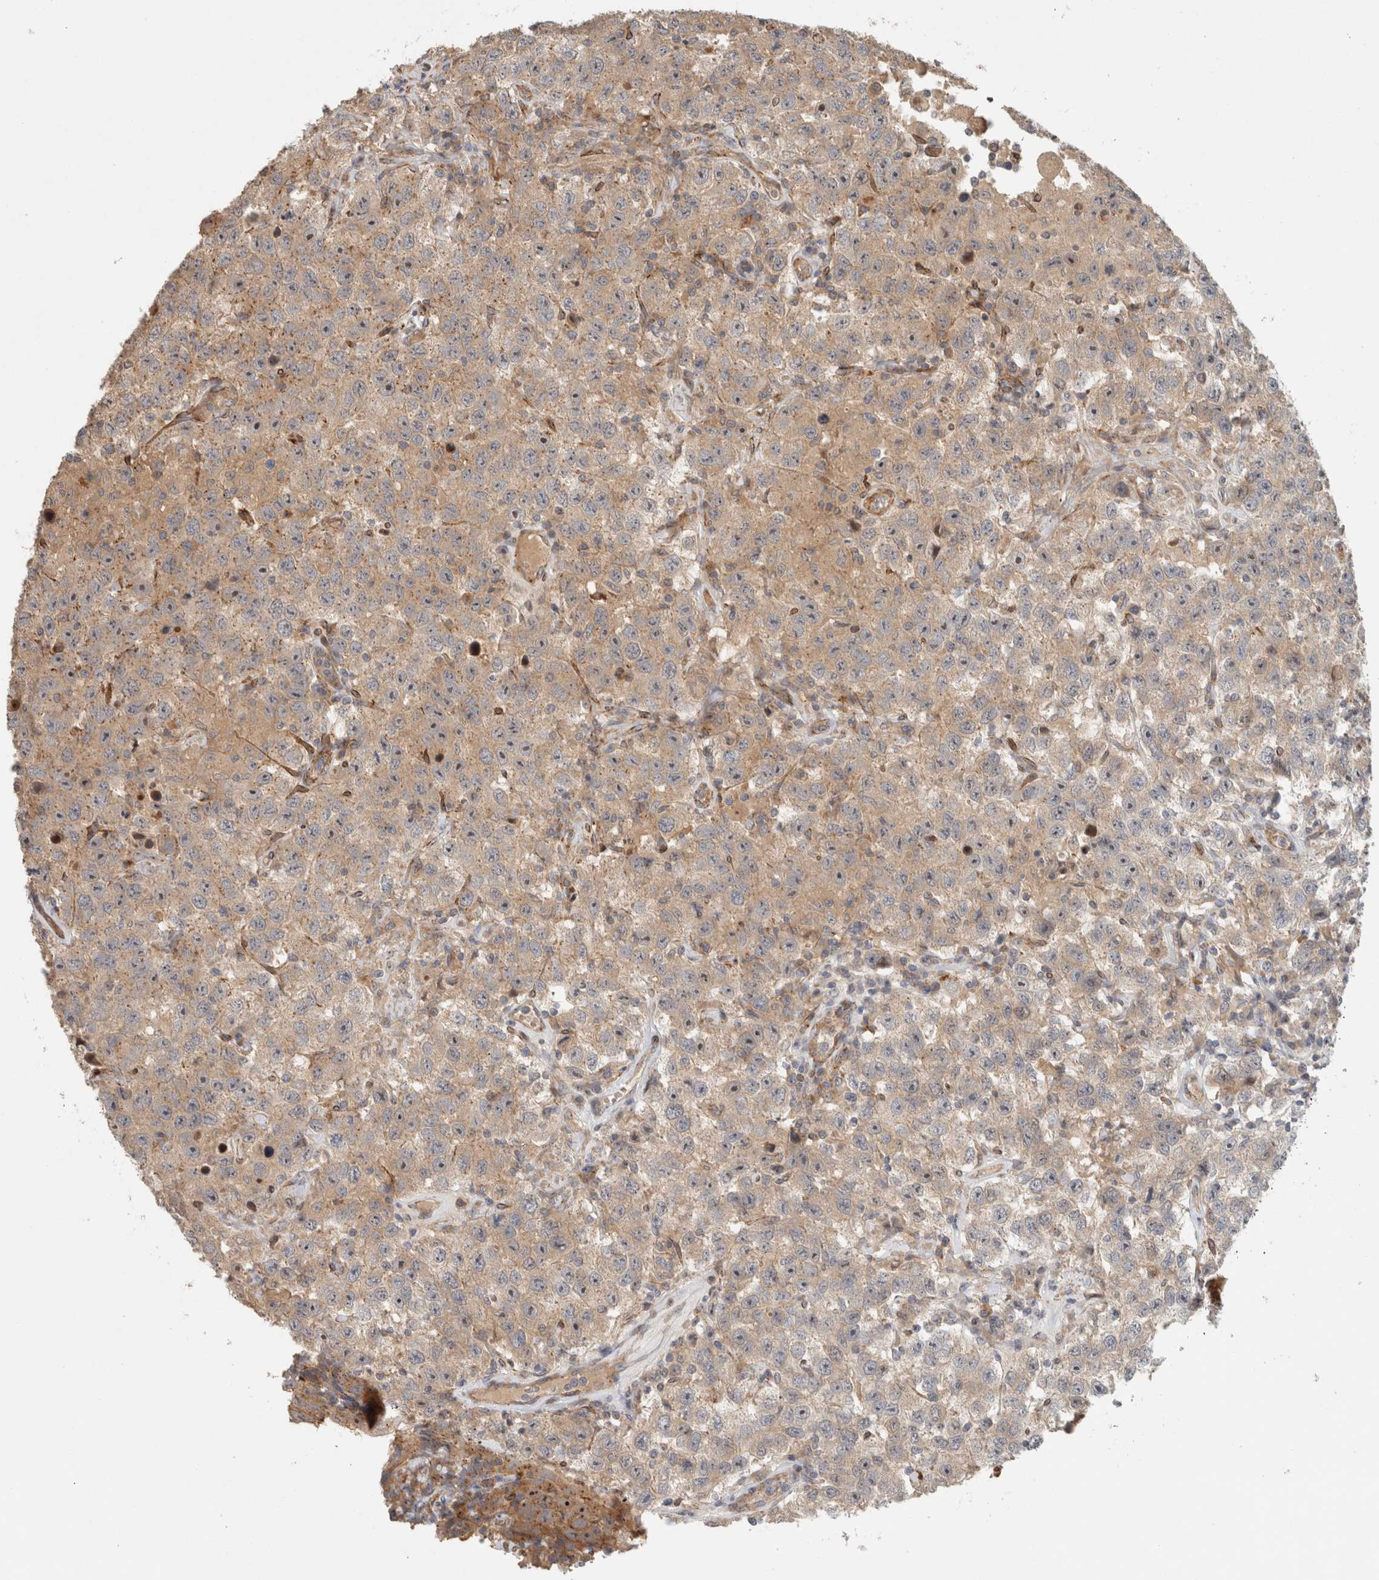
{"staining": {"intensity": "moderate", "quantity": ">75%", "location": "cytoplasmic/membranous"}, "tissue": "testis cancer", "cell_type": "Tumor cells", "image_type": "cancer", "snomed": [{"axis": "morphology", "description": "Seminoma, NOS"}, {"axis": "topography", "description": "Testis"}], "caption": "Testis seminoma stained with a brown dye displays moderate cytoplasmic/membranous positive staining in approximately >75% of tumor cells.", "gene": "SIPA1L2", "patient": {"sex": "male", "age": 41}}